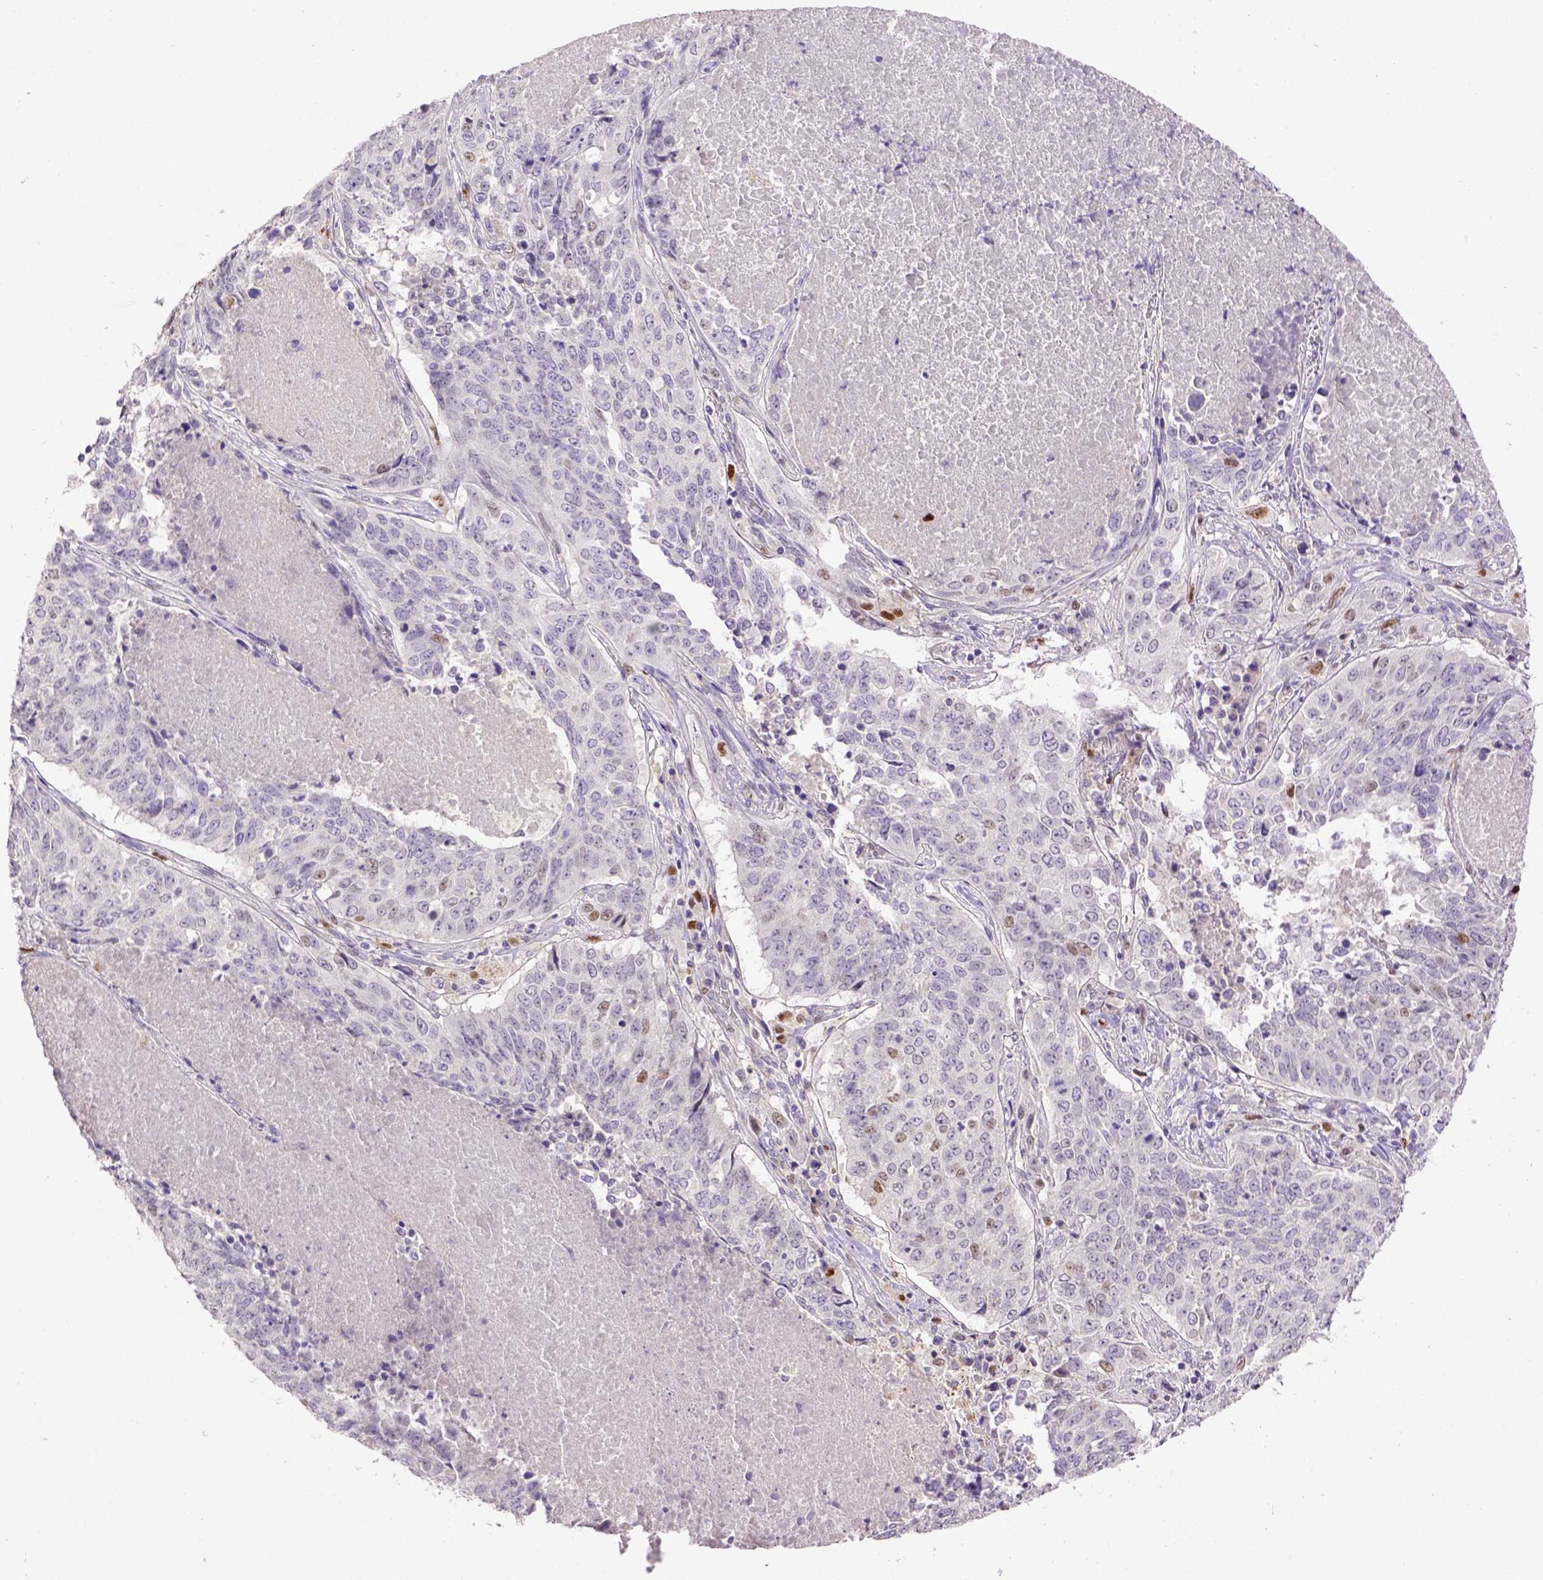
{"staining": {"intensity": "weak", "quantity": "<25%", "location": "nuclear"}, "tissue": "lung cancer", "cell_type": "Tumor cells", "image_type": "cancer", "snomed": [{"axis": "morphology", "description": "Normal tissue, NOS"}, {"axis": "morphology", "description": "Squamous cell carcinoma, NOS"}, {"axis": "topography", "description": "Bronchus"}, {"axis": "topography", "description": "Lung"}], "caption": "Immunohistochemistry (IHC) of human squamous cell carcinoma (lung) exhibits no staining in tumor cells.", "gene": "CDKN1A", "patient": {"sex": "male", "age": 64}}